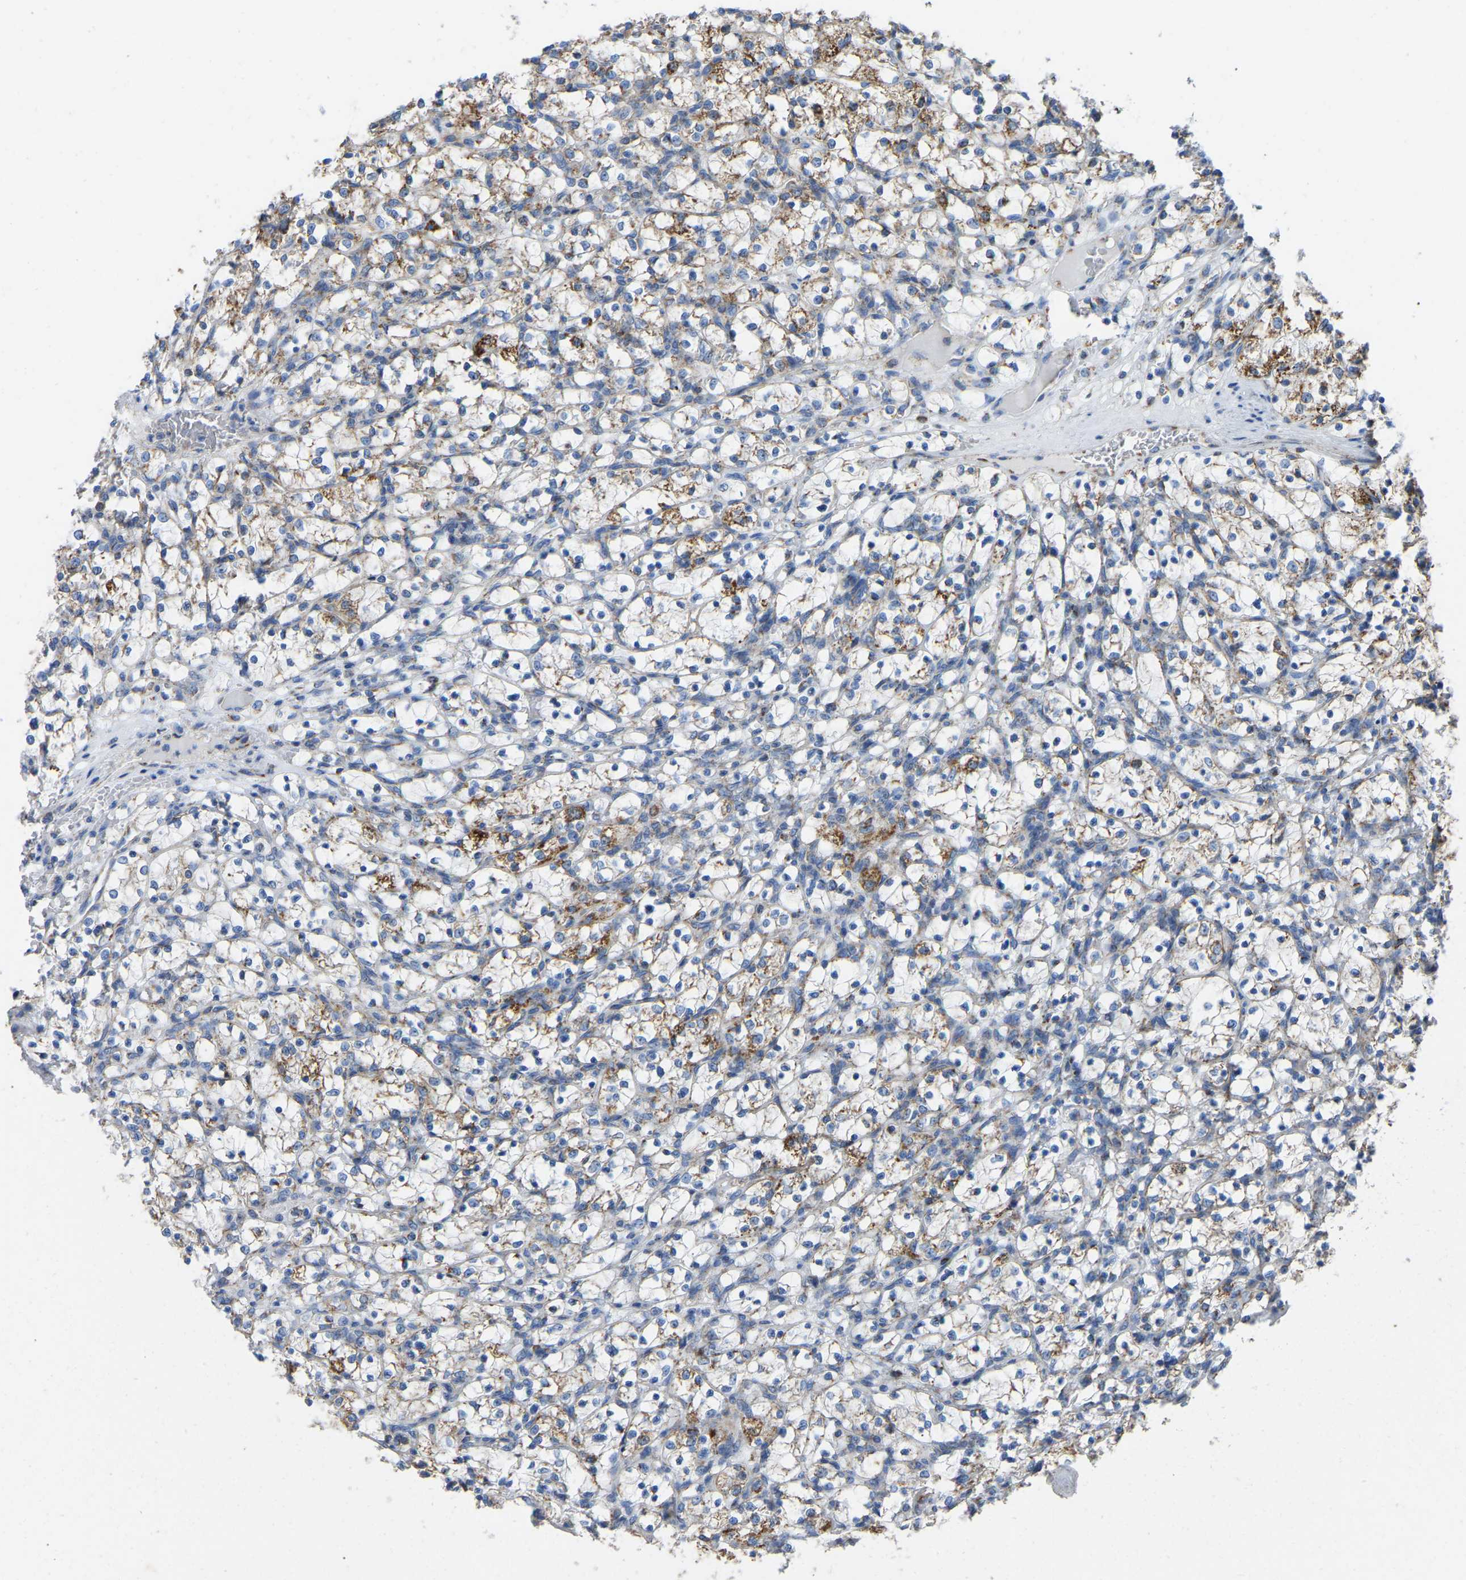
{"staining": {"intensity": "moderate", "quantity": ">75%", "location": "cytoplasmic/membranous"}, "tissue": "renal cancer", "cell_type": "Tumor cells", "image_type": "cancer", "snomed": [{"axis": "morphology", "description": "Adenocarcinoma, NOS"}, {"axis": "topography", "description": "Kidney"}], "caption": "Protein analysis of adenocarcinoma (renal) tissue exhibits moderate cytoplasmic/membranous positivity in about >75% of tumor cells.", "gene": "ETFB", "patient": {"sex": "female", "age": 69}}